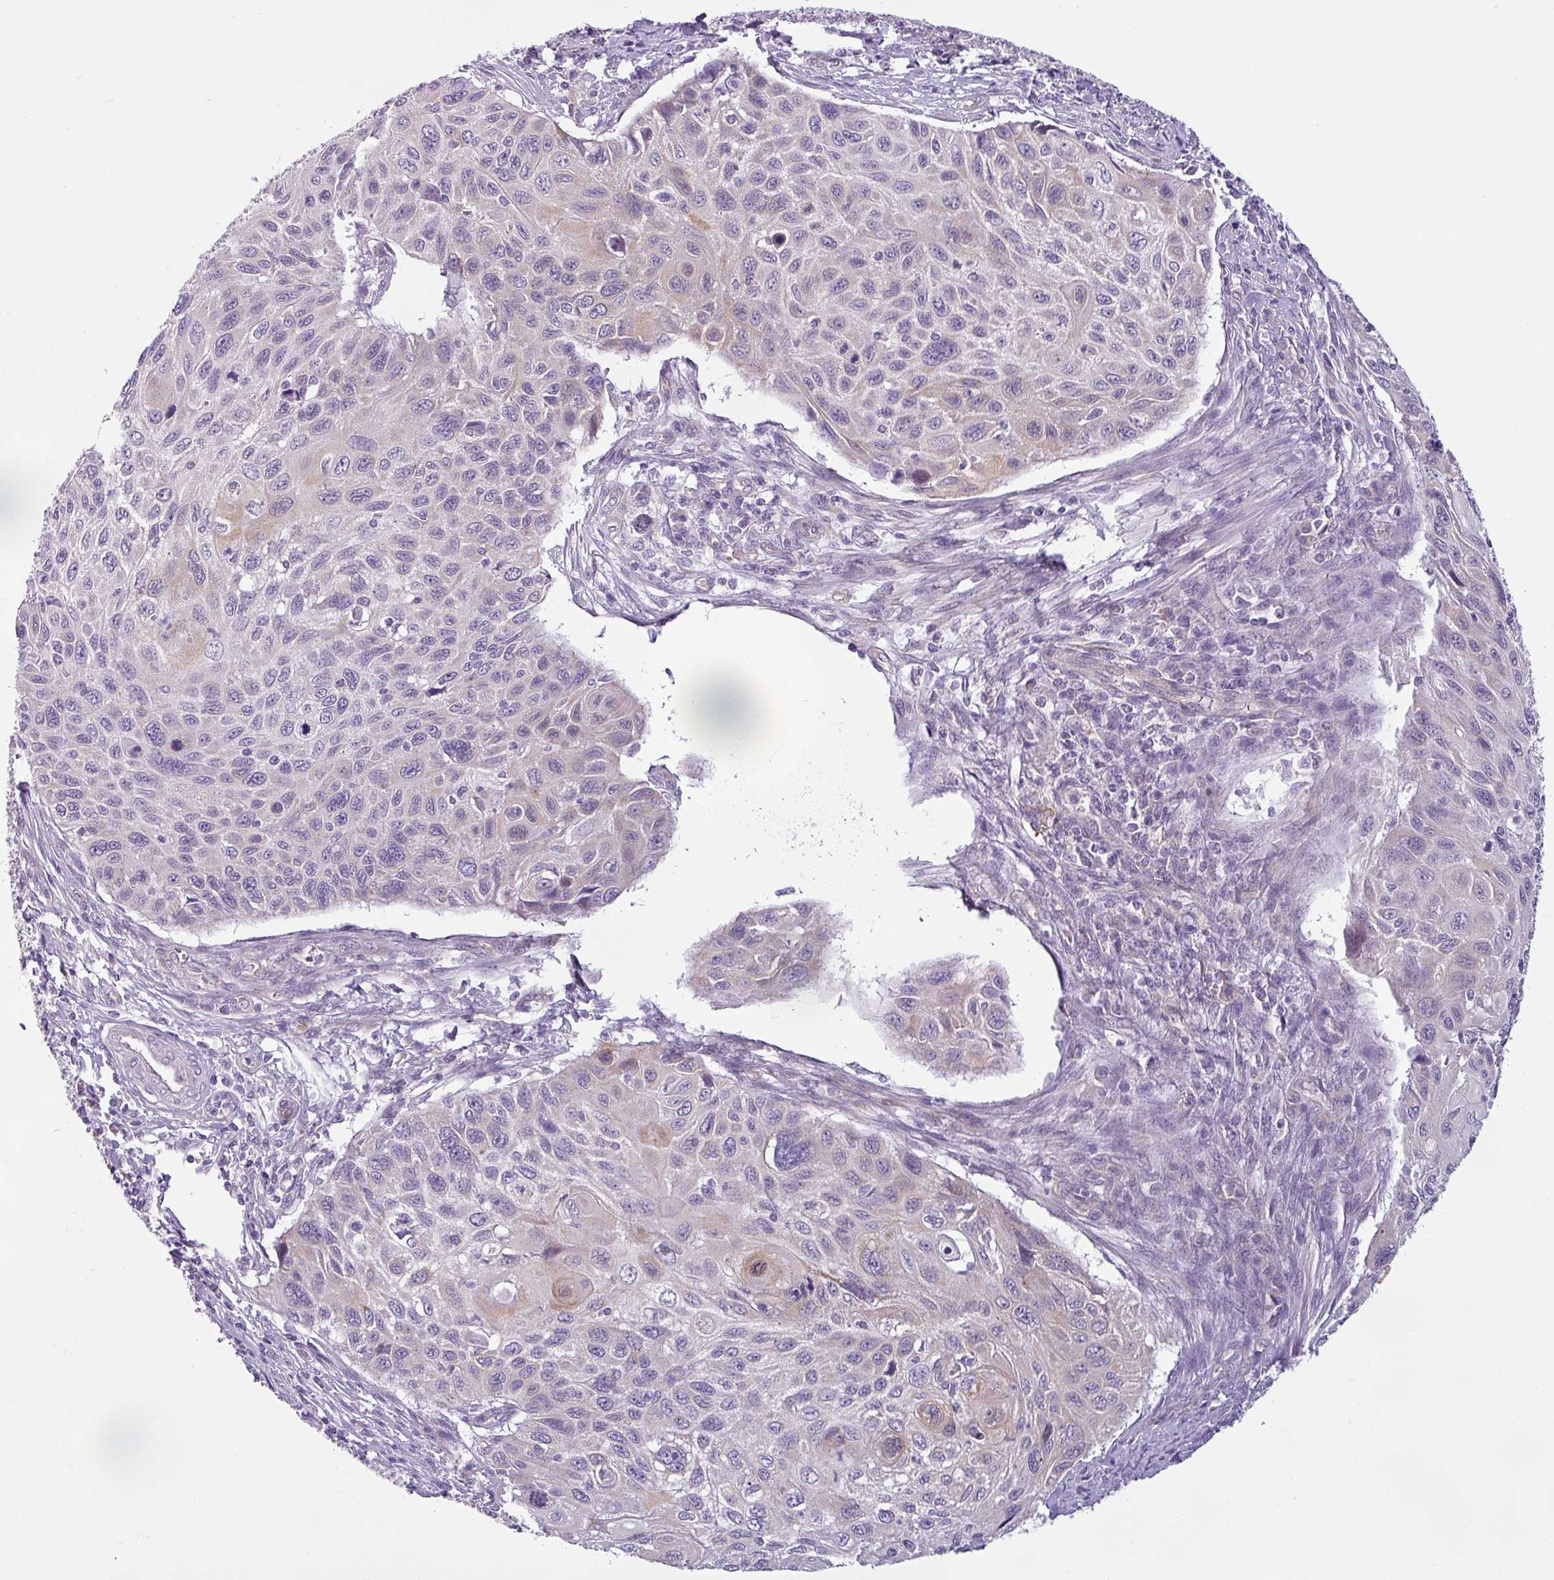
{"staining": {"intensity": "moderate", "quantity": "<25%", "location": "cytoplasmic/membranous"}, "tissue": "cervical cancer", "cell_type": "Tumor cells", "image_type": "cancer", "snomed": [{"axis": "morphology", "description": "Squamous cell carcinoma, NOS"}, {"axis": "topography", "description": "Cervix"}], "caption": "Immunohistochemical staining of squamous cell carcinoma (cervical) shows low levels of moderate cytoplasmic/membranous staining in about <25% of tumor cells. (brown staining indicates protein expression, while blue staining denotes nuclei).", "gene": "TOR1AIP2", "patient": {"sex": "female", "age": 70}}